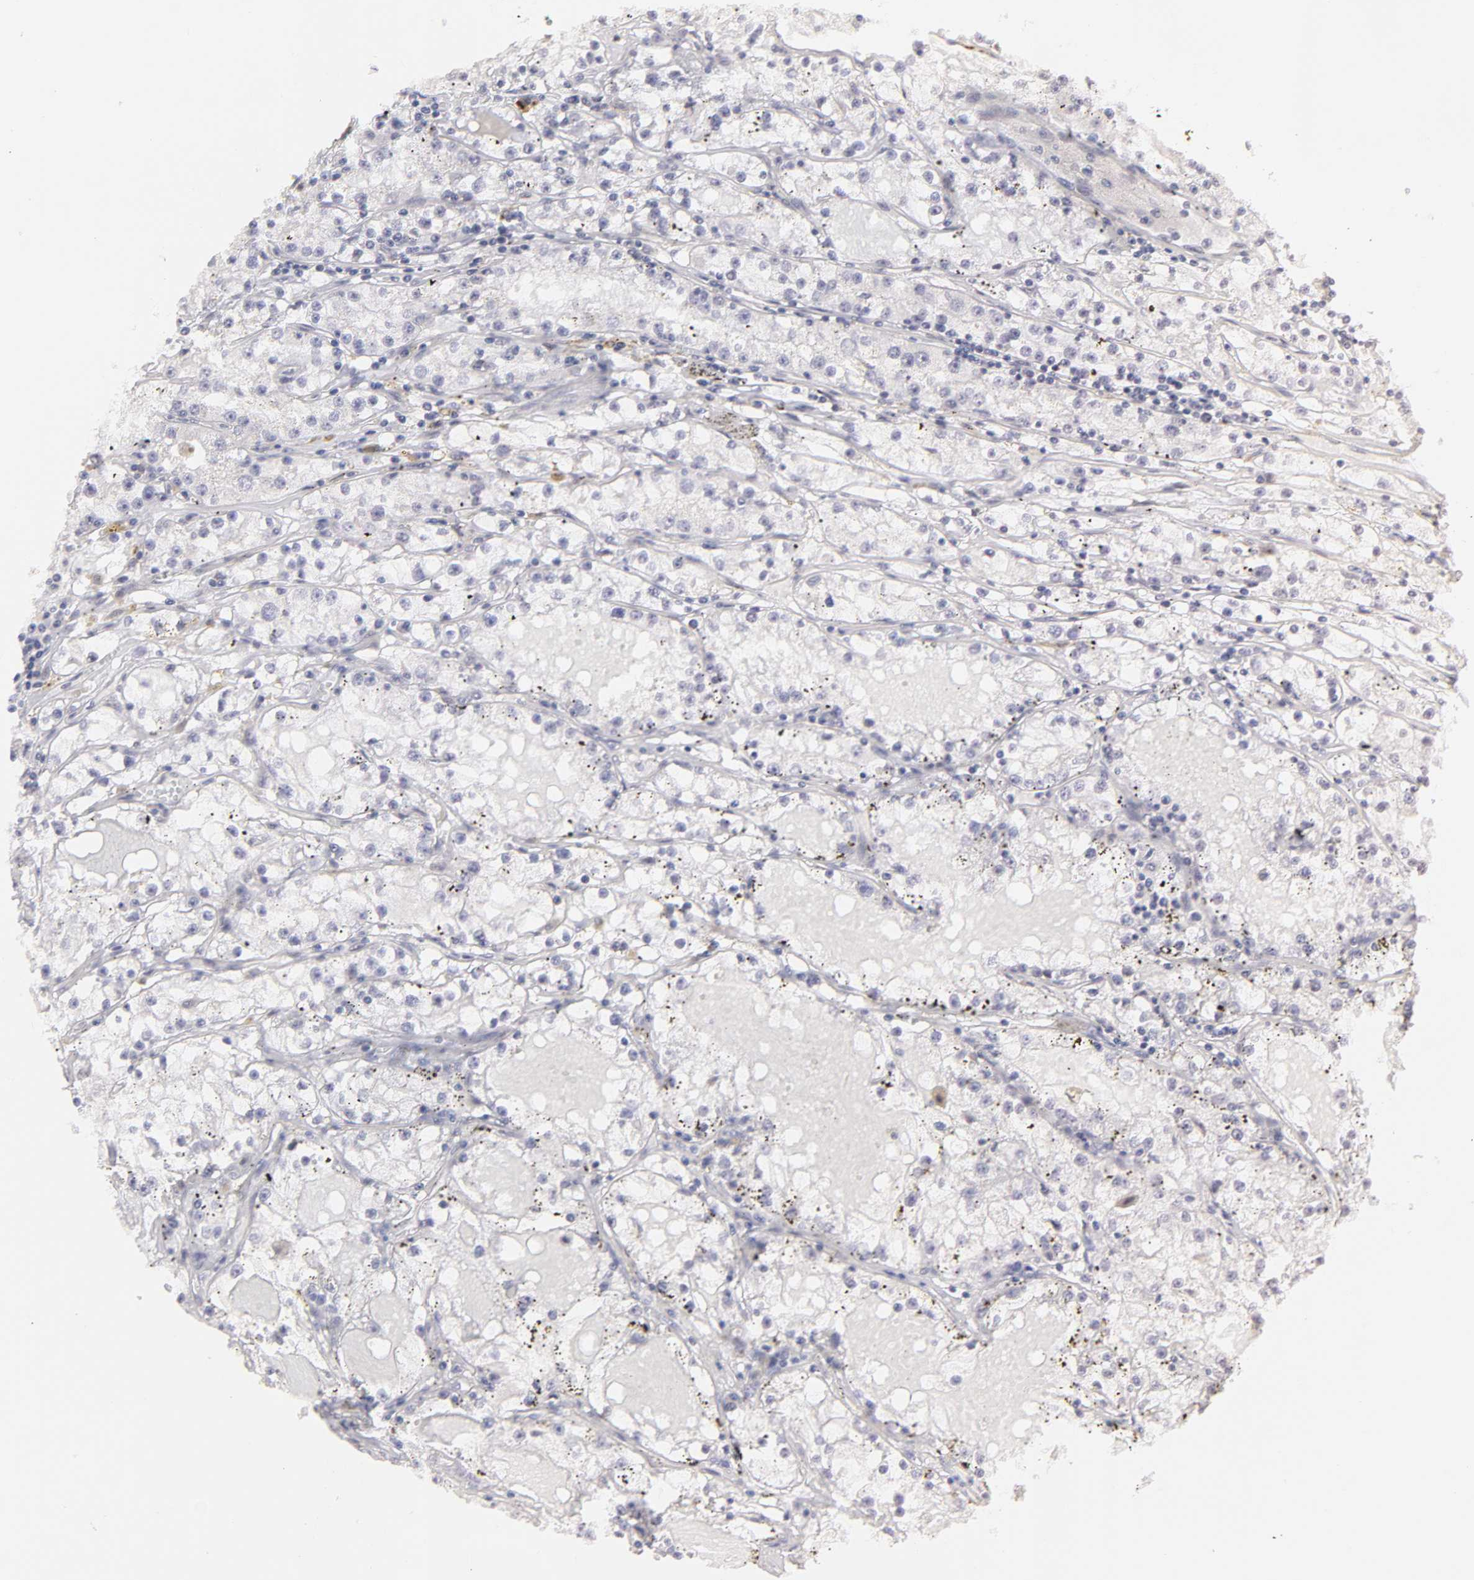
{"staining": {"intensity": "negative", "quantity": "none", "location": "none"}, "tissue": "renal cancer", "cell_type": "Tumor cells", "image_type": "cancer", "snomed": [{"axis": "morphology", "description": "Adenocarcinoma, NOS"}, {"axis": "topography", "description": "Kidney"}], "caption": "This is an immunohistochemistry image of human renal cancer (adenocarcinoma). There is no positivity in tumor cells.", "gene": "ZKSCAN8", "patient": {"sex": "male", "age": 56}}